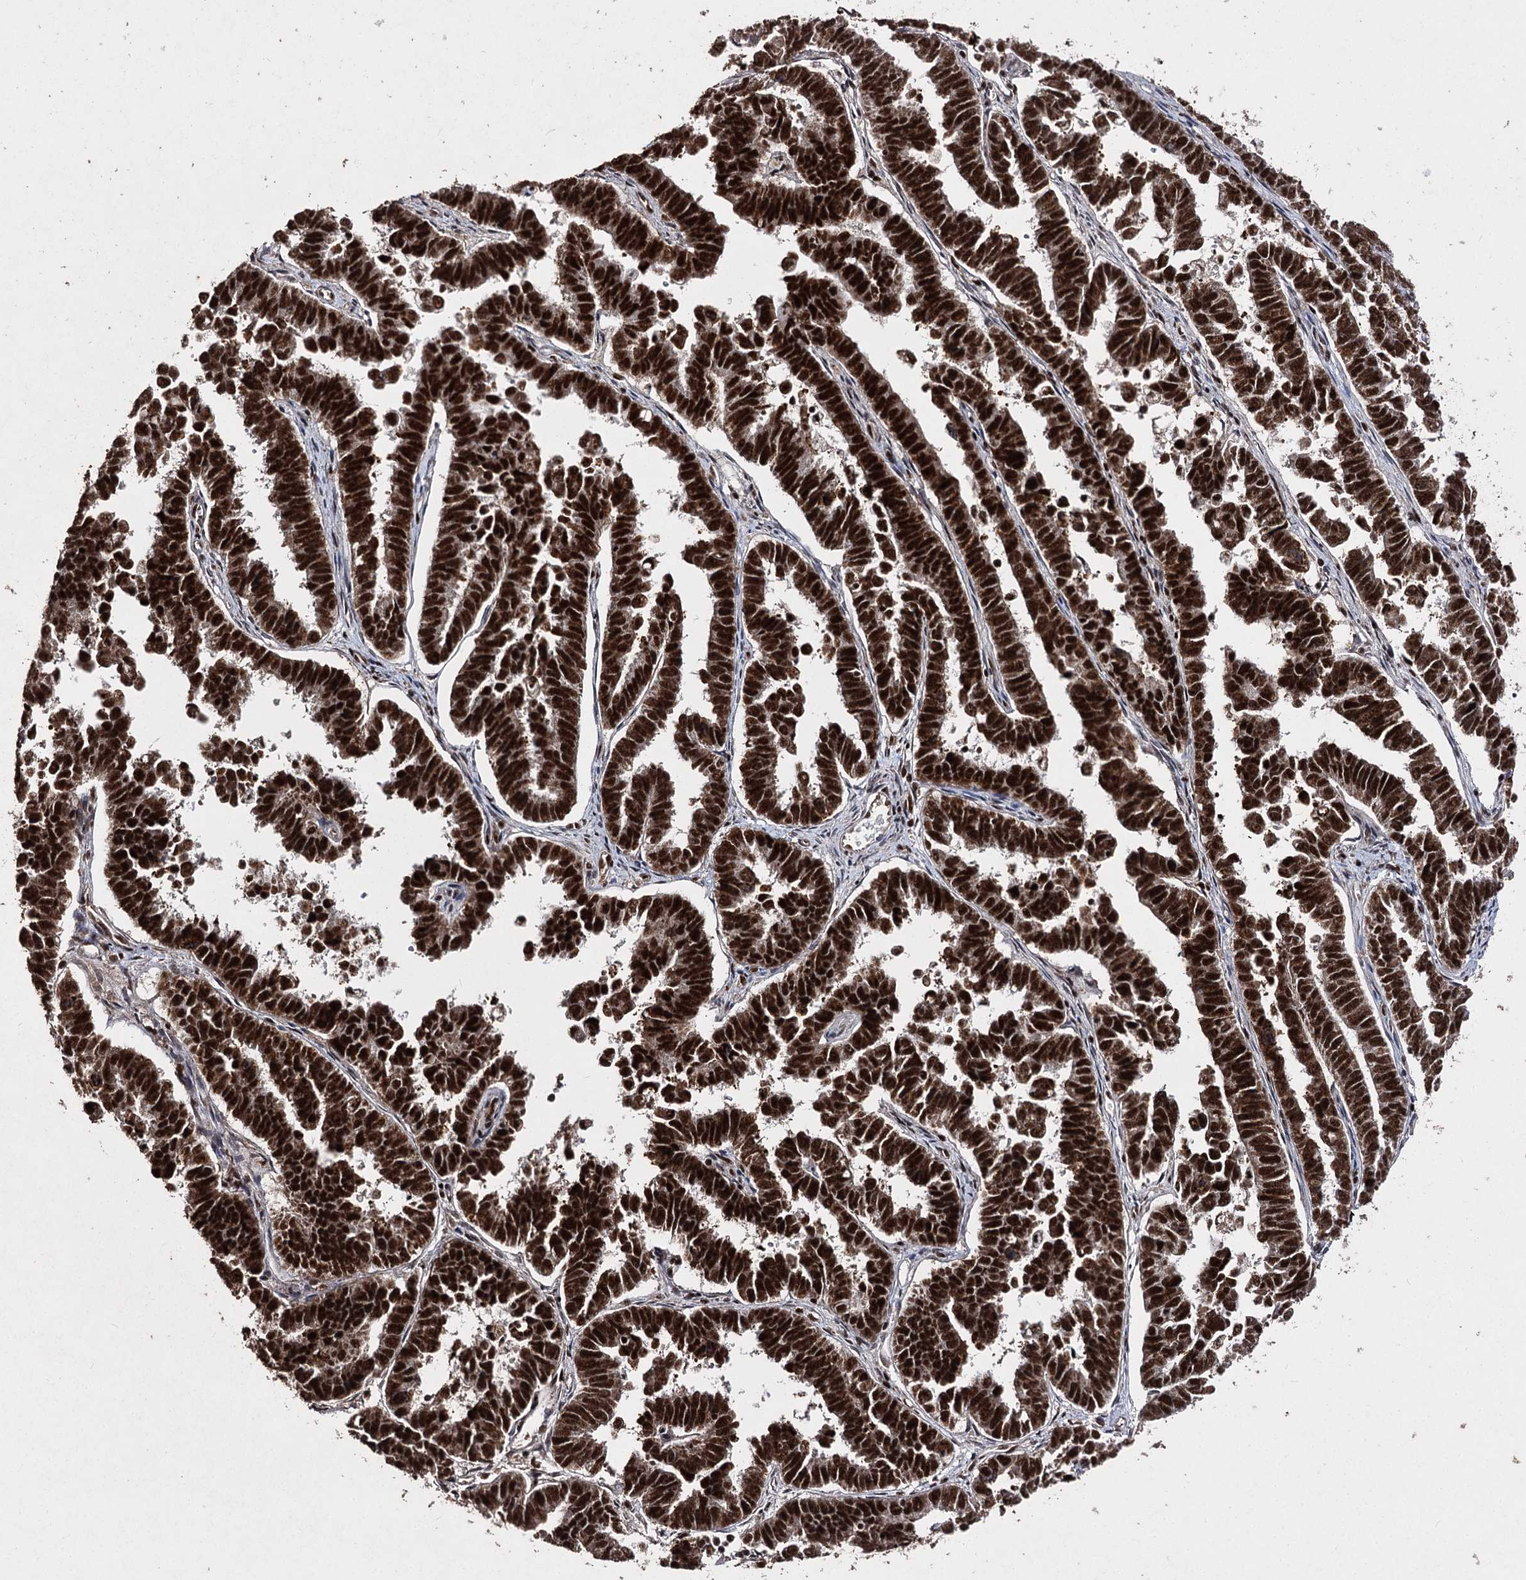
{"staining": {"intensity": "strong", "quantity": ">75%", "location": "nuclear"}, "tissue": "endometrial cancer", "cell_type": "Tumor cells", "image_type": "cancer", "snomed": [{"axis": "morphology", "description": "Adenocarcinoma, NOS"}, {"axis": "topography", "description": "Endometrium"}], "caption": "About >75% of tumor cells in human endometrial cancer demonstrate strong nuclear protein staining as visualized by brown immunohistochemical staining.", "gene": "U2SURP", "patient": {"sex": "female", "age": 75}}